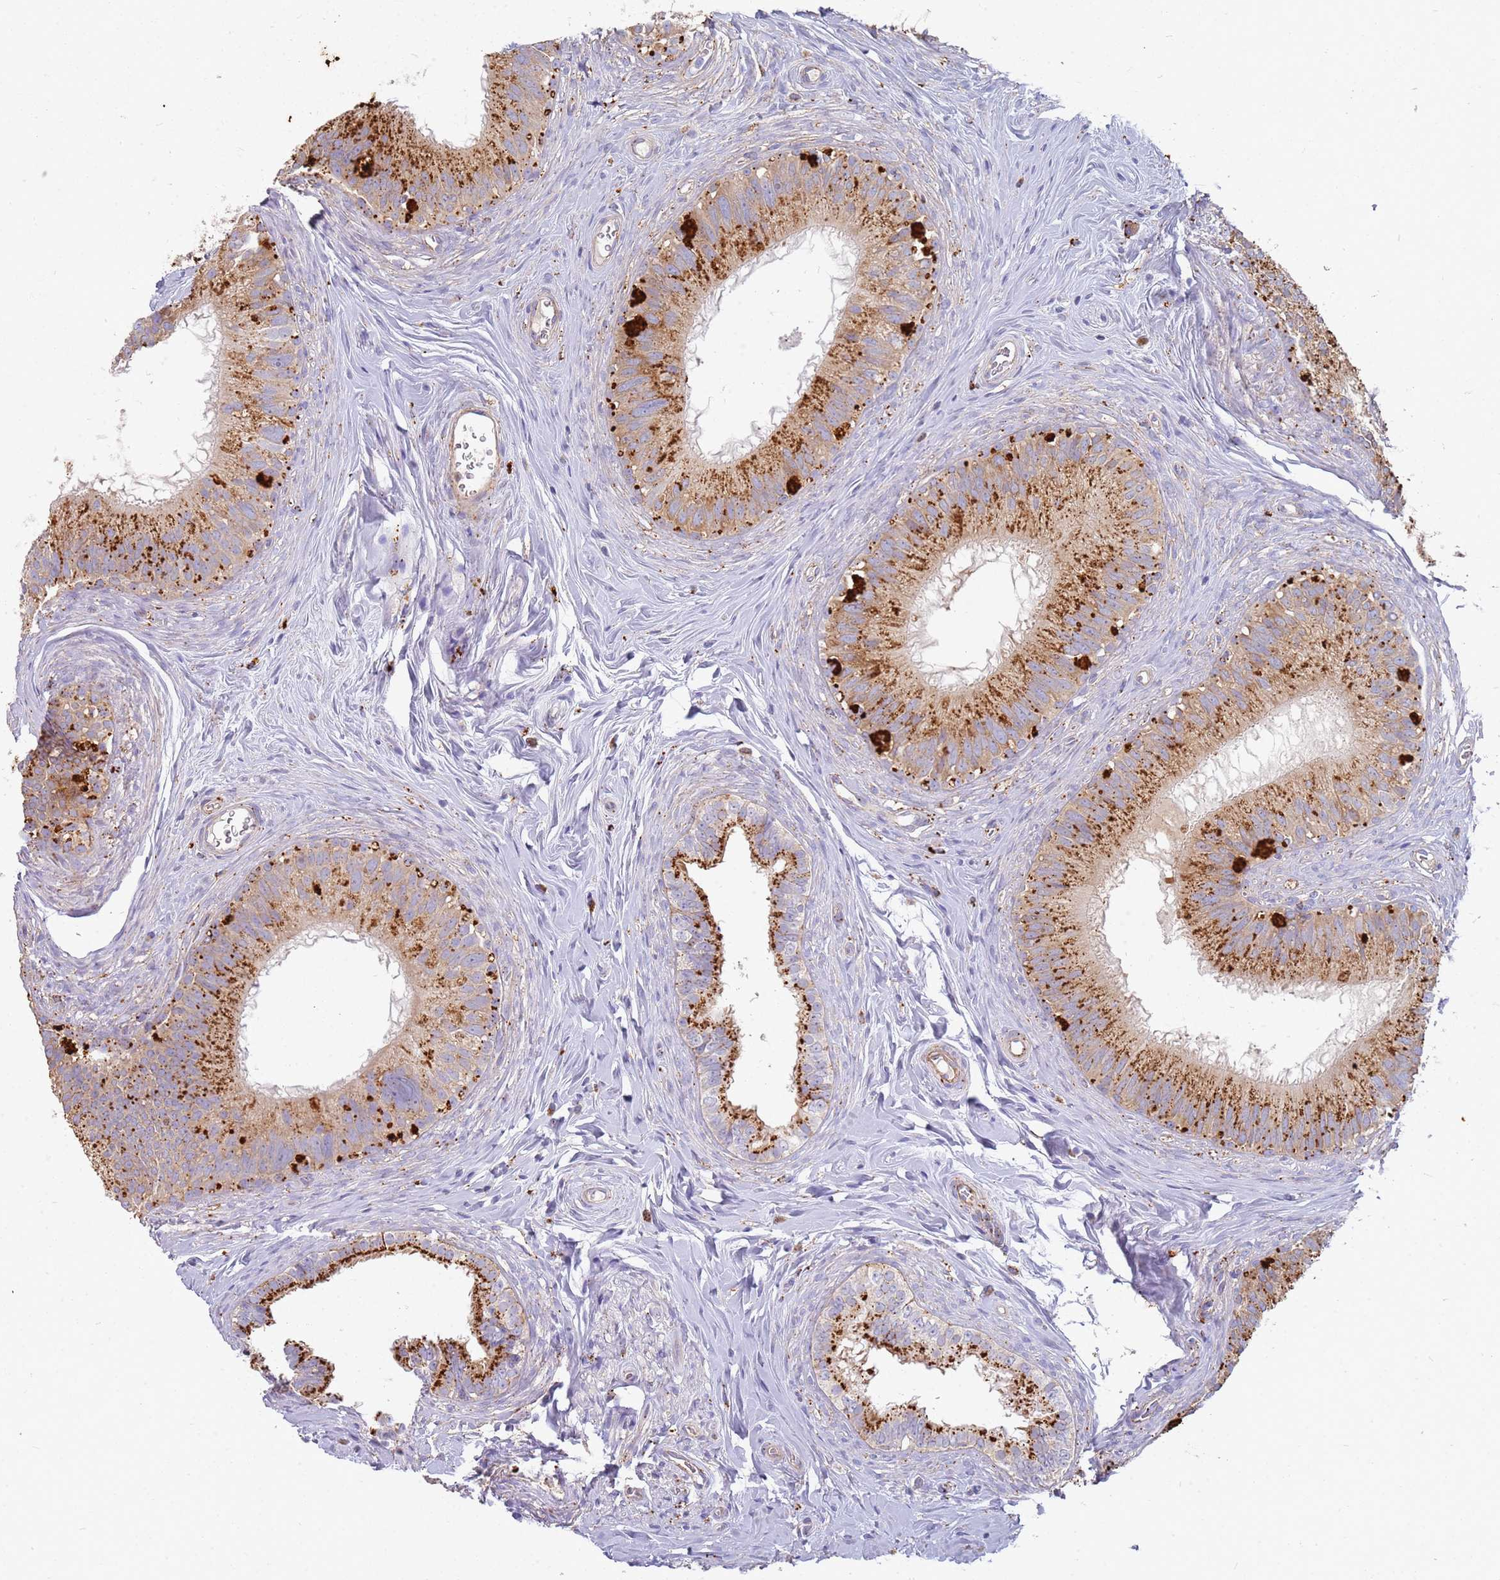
{"staining": {"intensity": "strong", "quantity": "25%-75%", "location": "cytoplasmic/membranous"}, "tissue": "epididymis", "cell_type": "Glandular cells", "image_type": "normal", "snomed": [{"axis": "morphology", "description": "Normal tissue, NOS"}, {"axis": "topography", "description": "Epididymis"}], "caption": "Human epididymis stained for a protein (brown) exhibits strong cytoplasmic/membranous positive positivity in approximately 25%-75% of glandular cells.", "gene": "TMEM229B", "patient": {"sex": "male", "age": 38}}